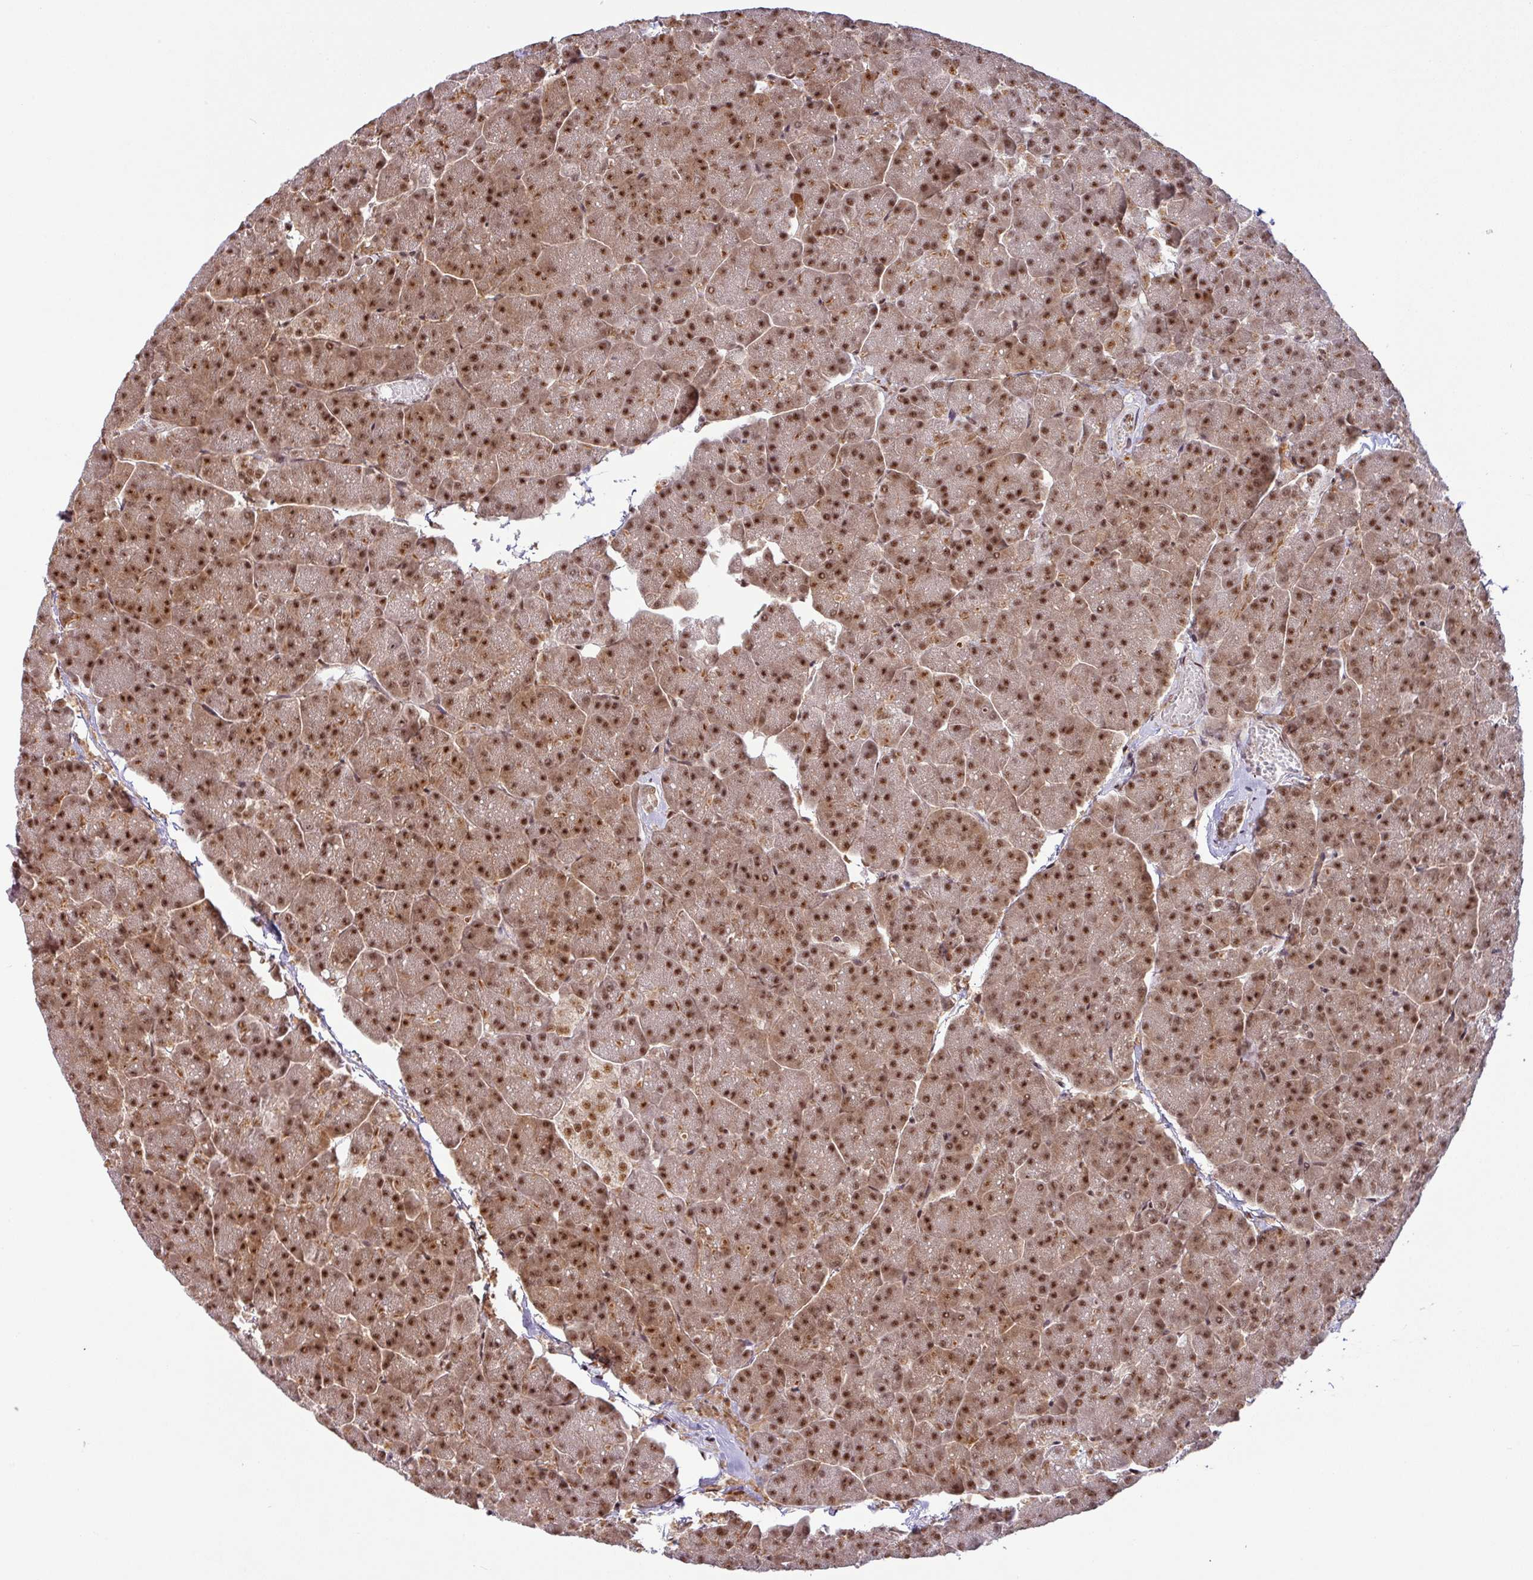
{"staining": {"intensity": "strong", "quantity": ">75%", "location": "cytoplasmic/membranous,nuclear"}, "tissue": "pancreas", "cell_type": "Exocrine glandular cells", "image_type": "normal", "snomed": [{"axis": "morphology", "description": "Normal tissue, NOS"}, {"axis": "topography", "description": "Pancreas"}, {"axis": "topography", "description": "Peripheral nerve tissue"}], "caption": "An image showing strong cytoplasmic/membranous,nuclear positivity in about >75% of exocrine glandular cells in normal pancreas, as visualized by brown immunohistochemical staining.", "gene": "SRSF2", "patient": {"sex": "male", "age": 54}}